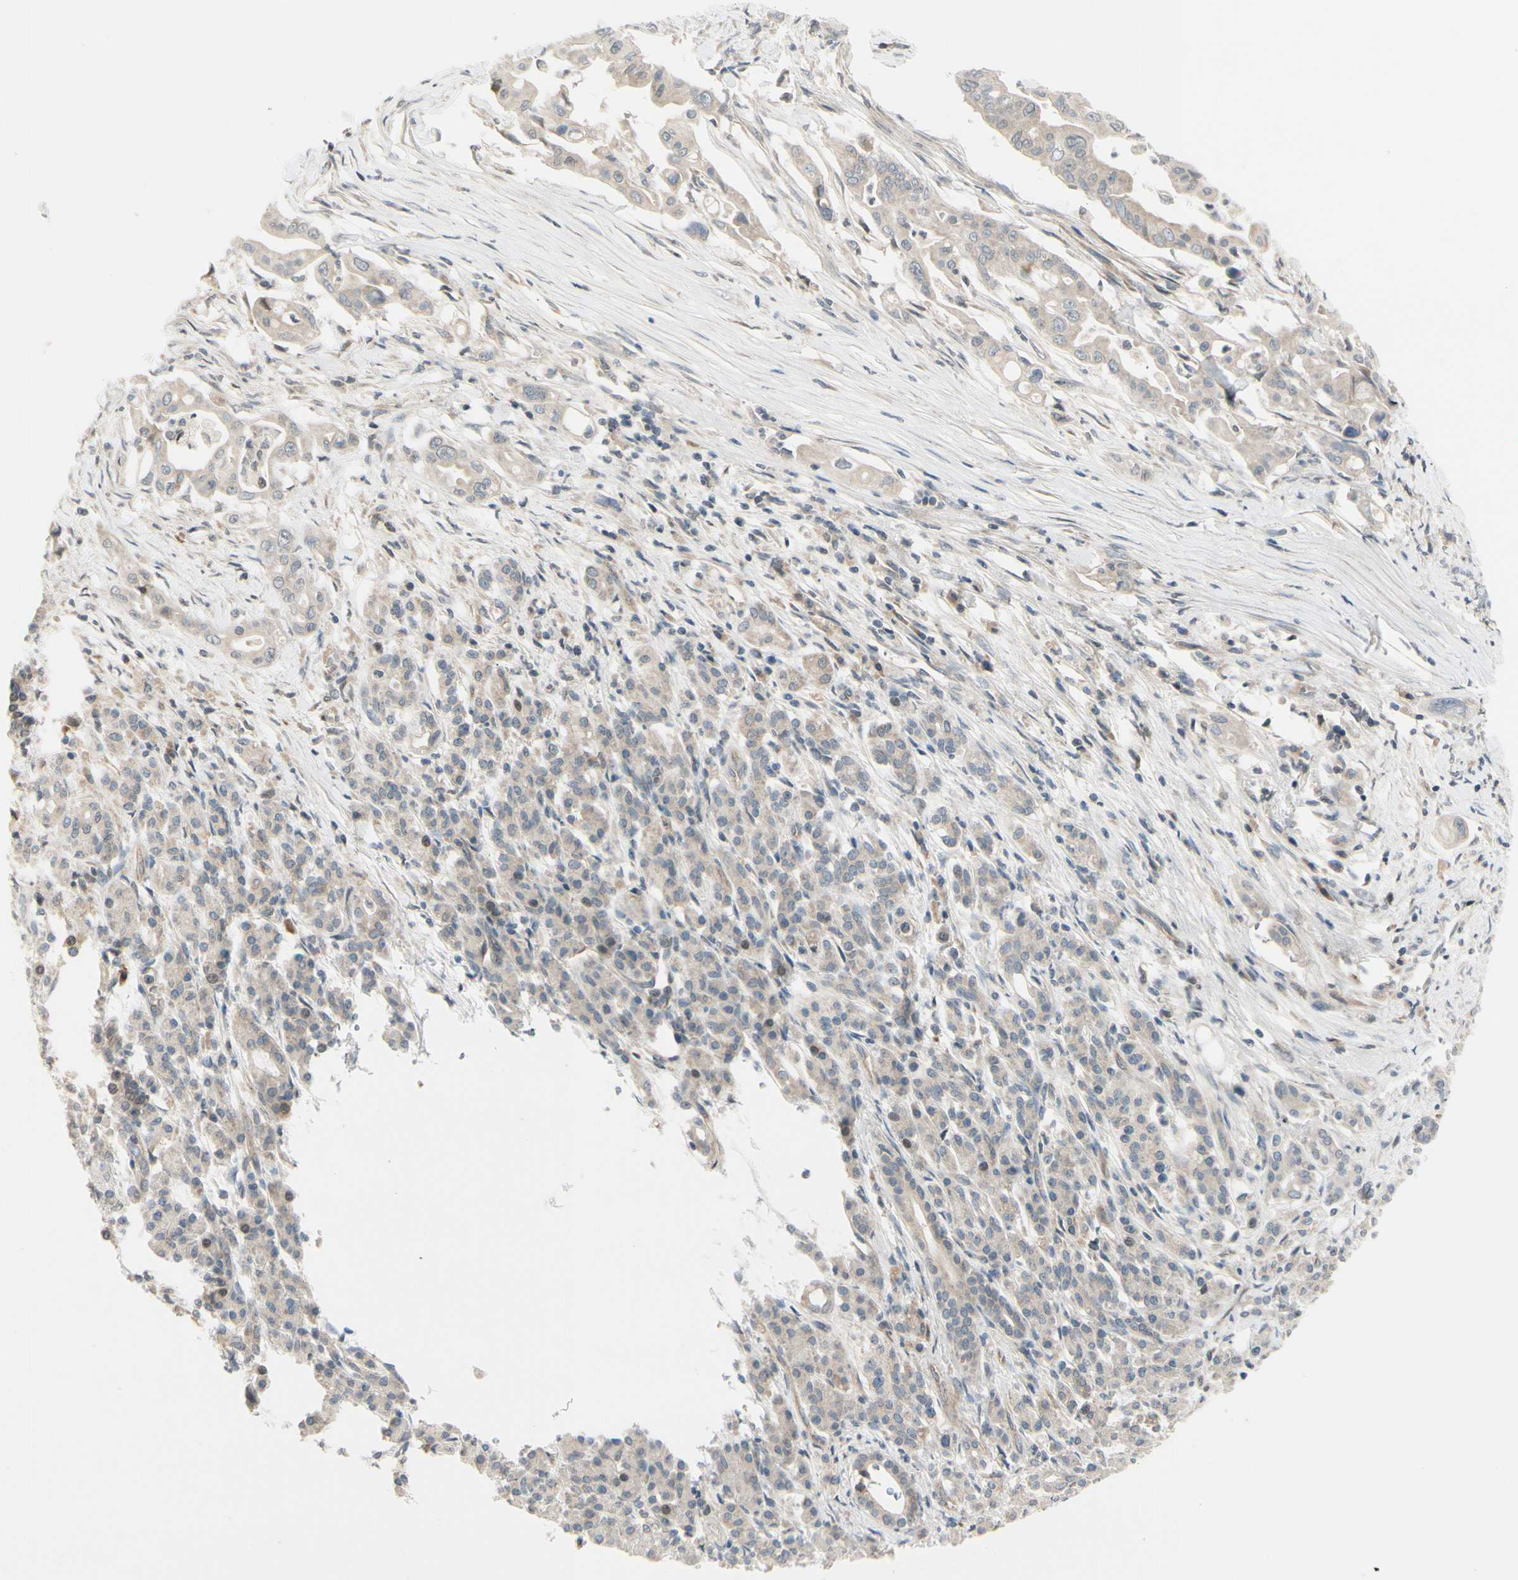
{"staining": {"intensity": "weak", "quantity": ">75%", "location": "cytoplasmic/membranous"}, "tissue": "pancreatic cancer", "cell_type": "Tumor cells", "image_type": "cancer", "snomed": [{"axis": "morphology", "description": "Normal tissue, NOS"}, {"axis": "topography", "description": "Pancreas"}], "caption": "Human pancreatic cancer stained for a protein (brown) displays weak cytoplasmic/membranous positive expression in about >75% of tumor cells.", "gene": "FGF10", "patient": {"sex": "male", "age": 42}}